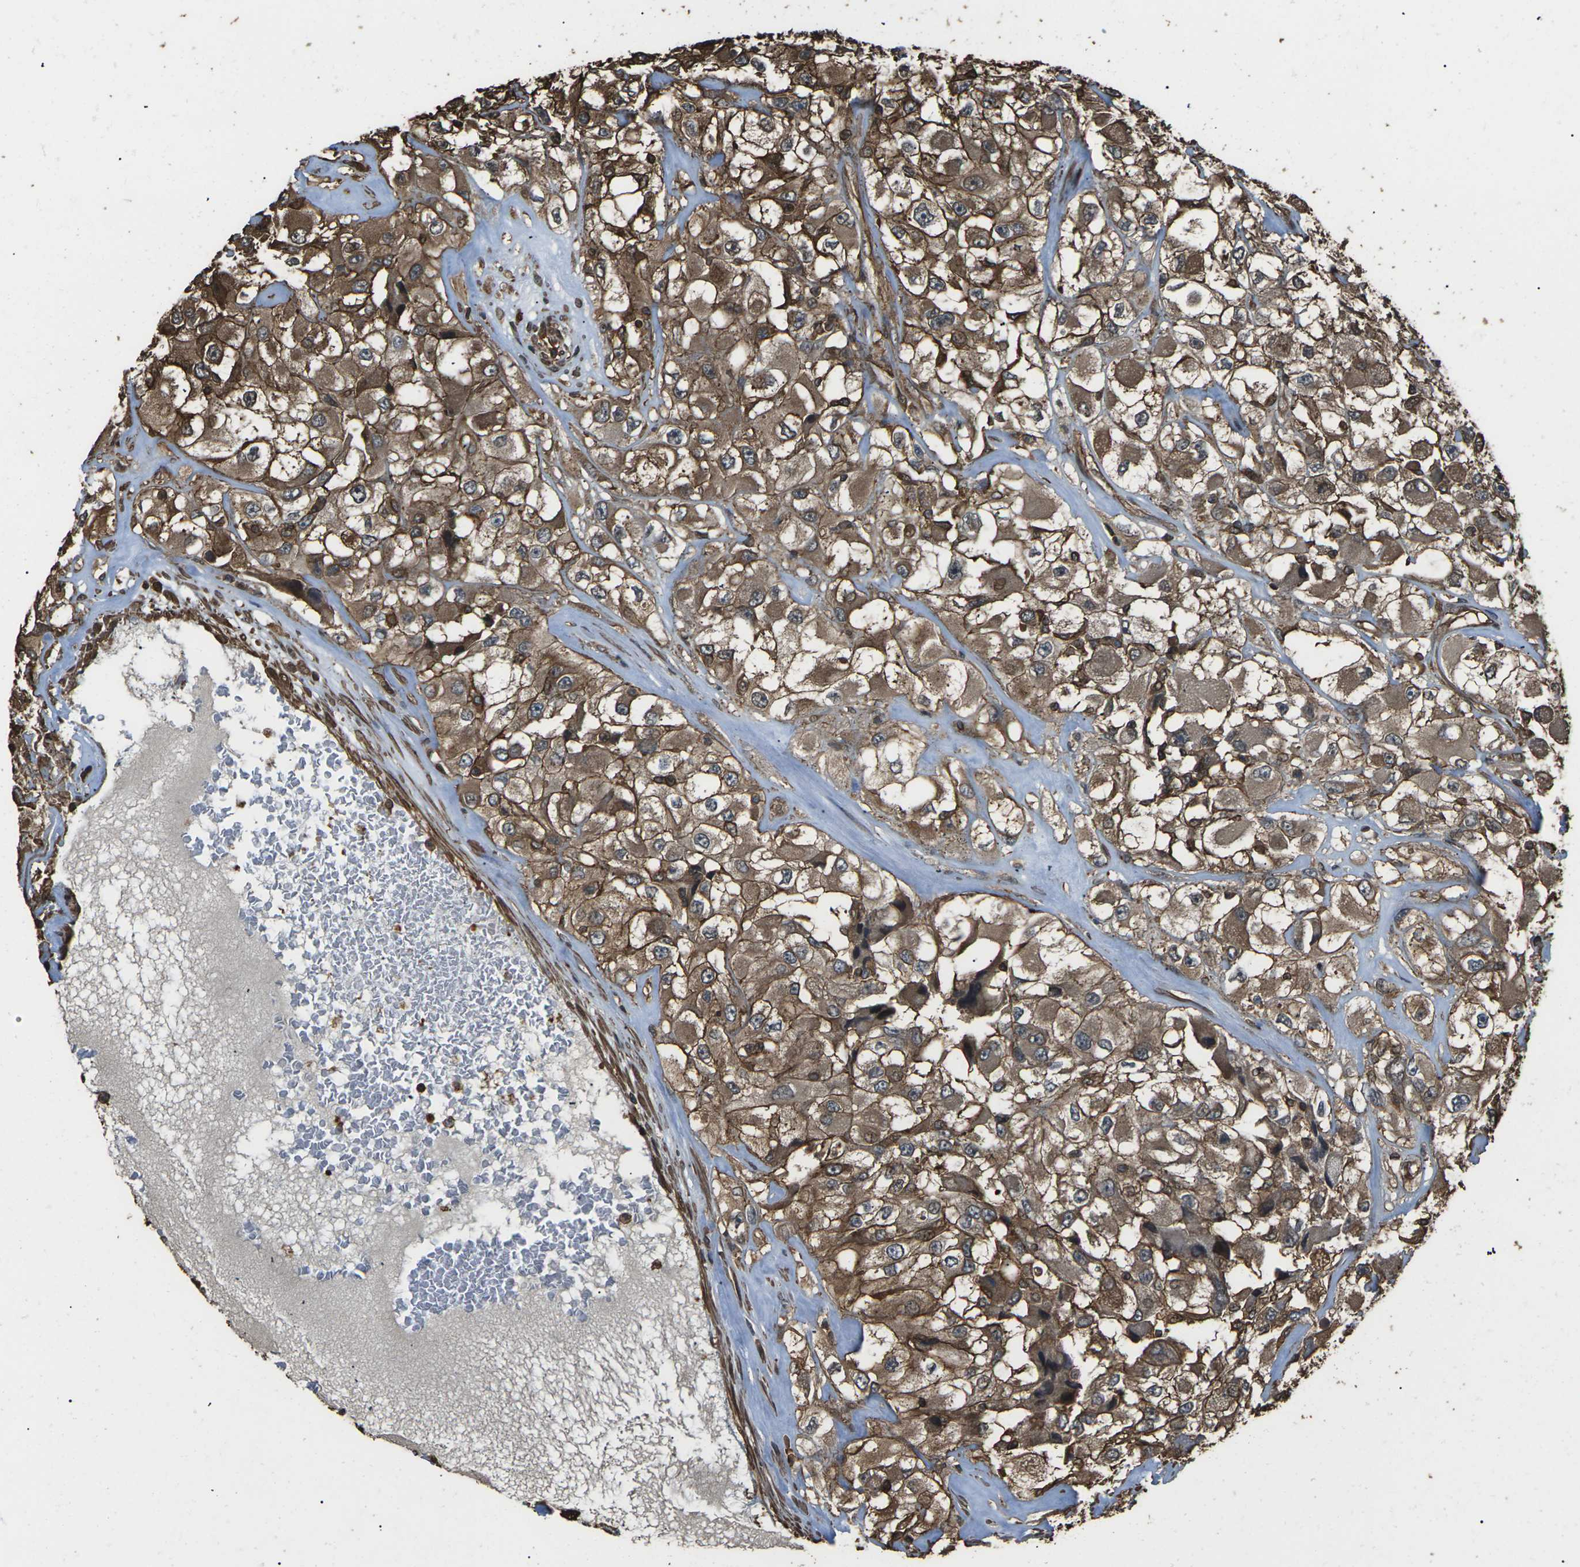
{"staining": {"intensity": "moderate", "quantity": ">75%", "location": "cytoplasmic/membranous"}, "tissue": "renal cancer", "cell_type": "Tumor cells", "image_type": "cancer", "snomed": [{"axis": "morphology", "description": "Adenocarcinoma, NOS"}, {"axis": "topography", "description": "Kidney"}], "caption": "Protein expression analysis of renal cancer (adenocarcinoma) demonstrates moderate cytoplasmic/membranous positivity in approximately >75% of tumor cells. The staining was performed using DAB, with brown indicating positive protein expression. Nuclei are stained blue with hematoxylin.", "gene": "DHPS", "patient": {"sex": "female", "age": 52}}